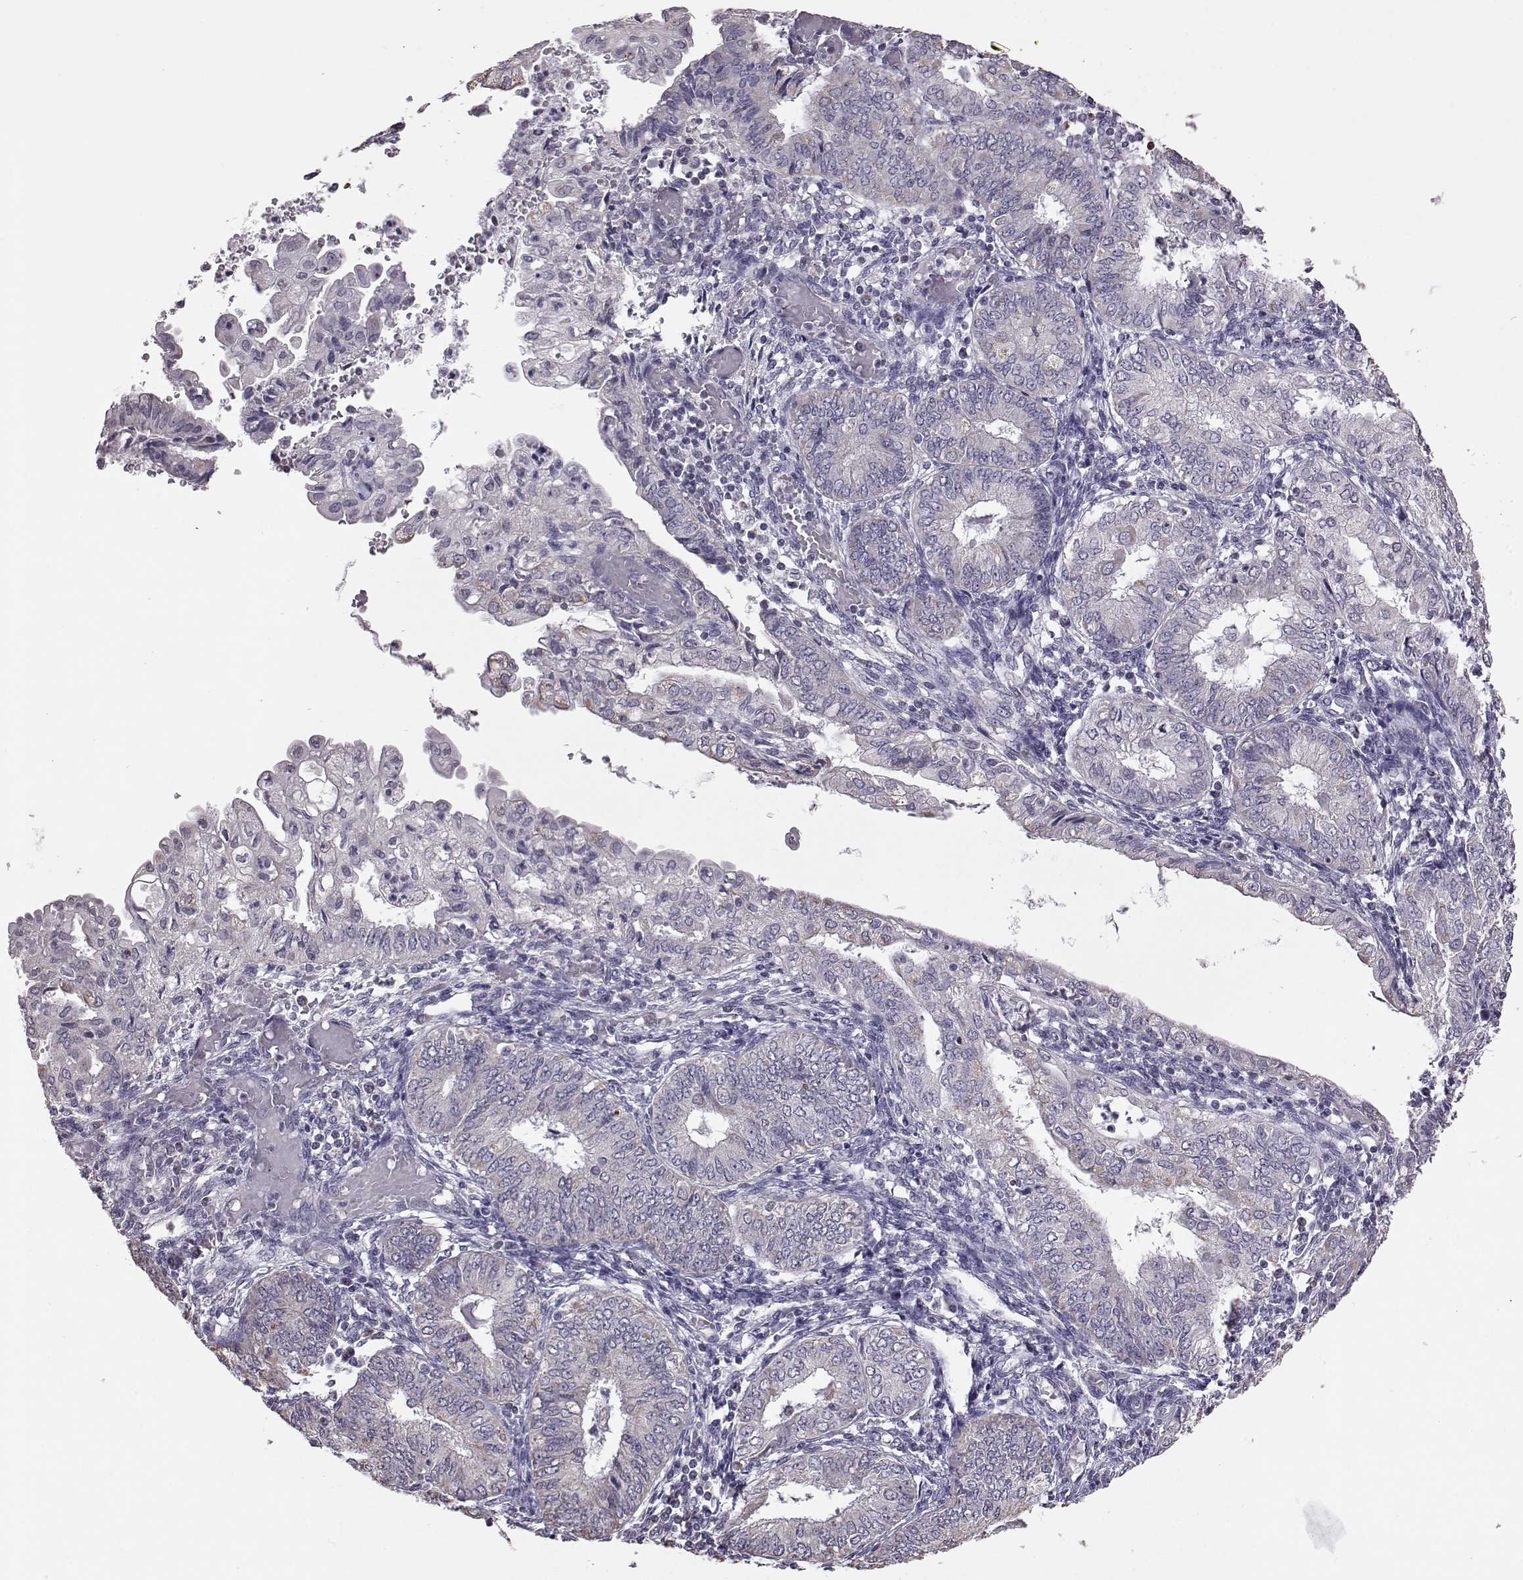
{"staining": {"intensity": "negative", "quantity": "none", "location": "none"}, "tissue": "endometrial cancer", "cell_type": "Tumor cells", "image_type": "cancer", "snomed": [{"axis": "morphology", "description": "Adenocarcinoma, NOS"}, {"axis": "topography", "description": "Endometrium"}], "caption": "Tumor cells are negative for brown protein staining in endometrial adenocarcinoma.", "gene": "ALDH3A1", "patient": {"sex": "female", "age": 68}}